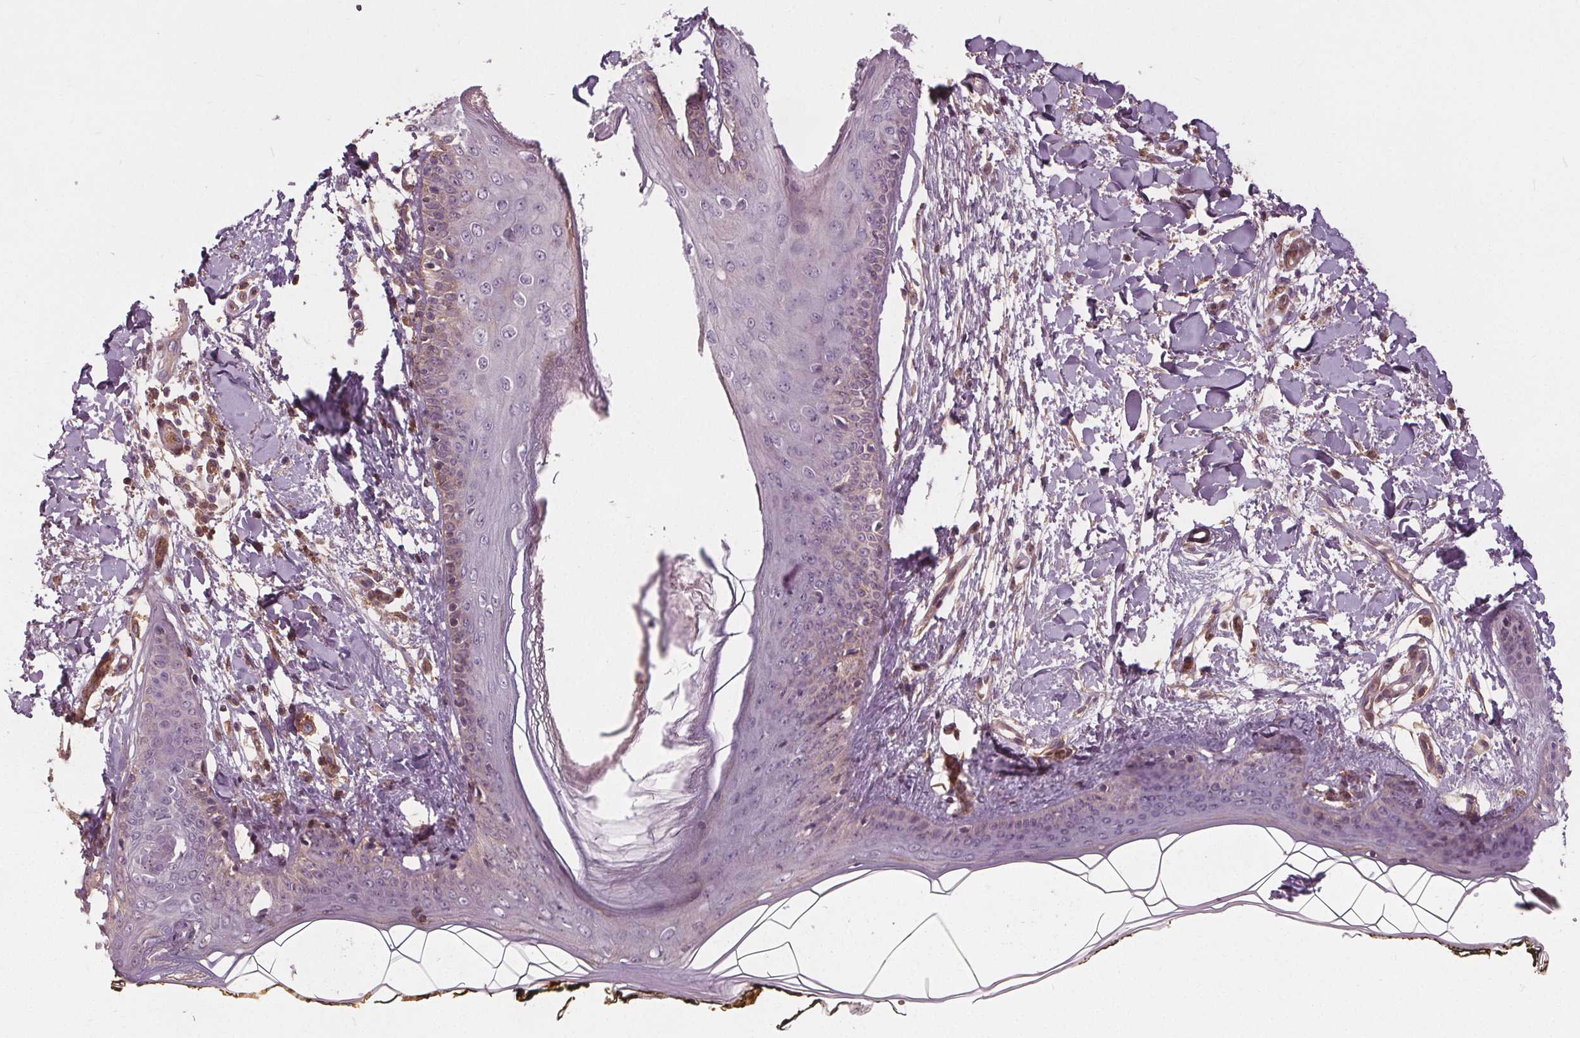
{"staining": {"intensity": "moderate", "quantity": "<25%", "location": "cytoplasmic/membranous"}, "tissue": "skin", "cell_type": "Fibroblasts", "image_type": "normal", "snomed": [{"axis": "morphology", "description": "Normal tissue, NOS"}, {"axis": "topography", "description": "Skin"}], "caption": "Immunohistochemical staining of normal skin exhibits moderate cytoplasmic/membranous protein expression in approximately <25% of fibroblasts.", "gene": "PDGFD", "patient": {"sex": "female", "age": 34}}